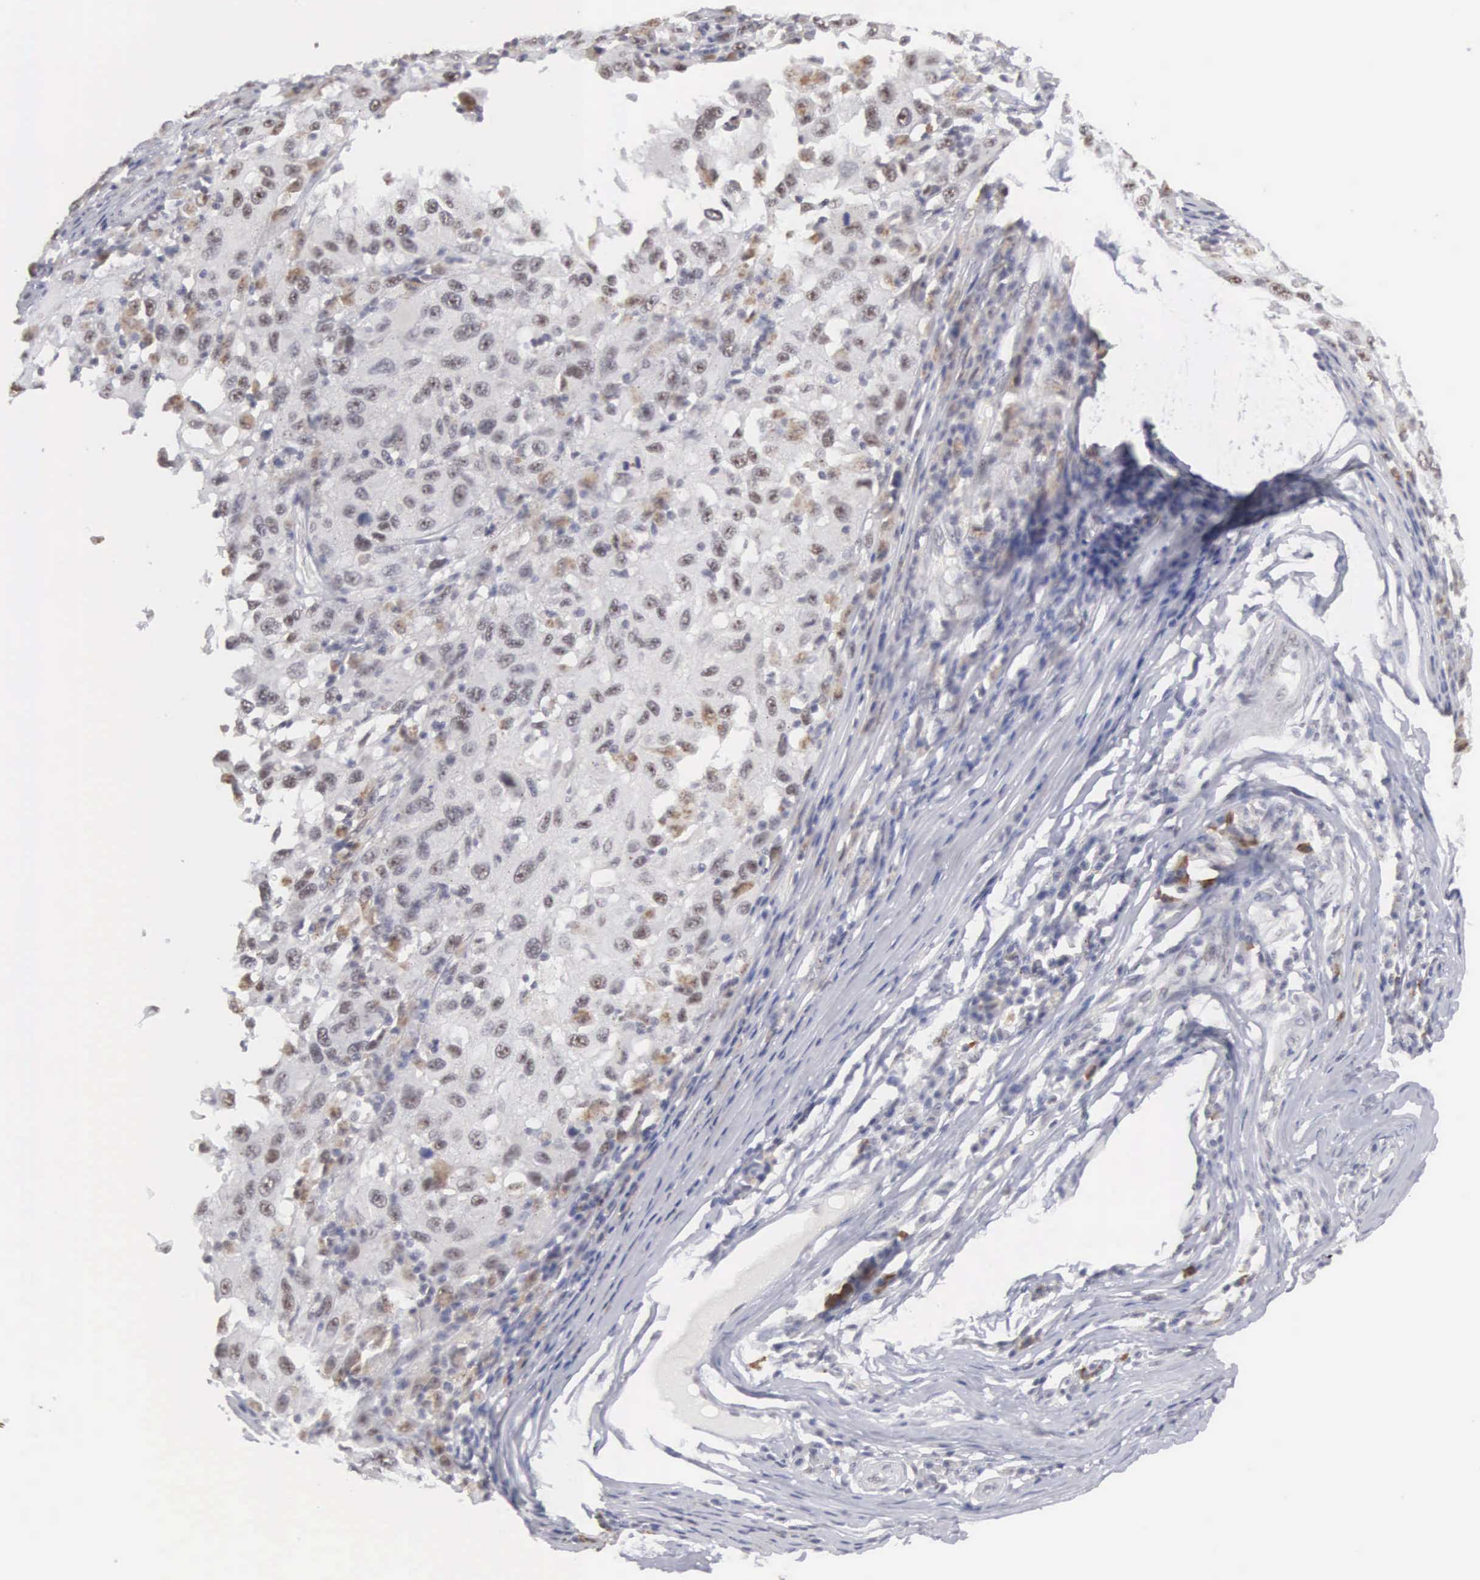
{"staining": {"intensity": "moderate", "quantity": "25%-75%", "location": "nuclear"}, "tissue": "melanoma", "cell_type": "Tumor cells", "image_type": "cancer", "snomed": [{"axis": "morphology", "description": "Malignant melanoma, NOS"}, {"axis": "topography", "description": "Skin"}], "caption": "Protein staining exhibits moderate nuclear expression in about 25%-75% of tumor cells in melanoma.", "gene": "MNAT1", "patient": {"sex": "female", "age": 77}}